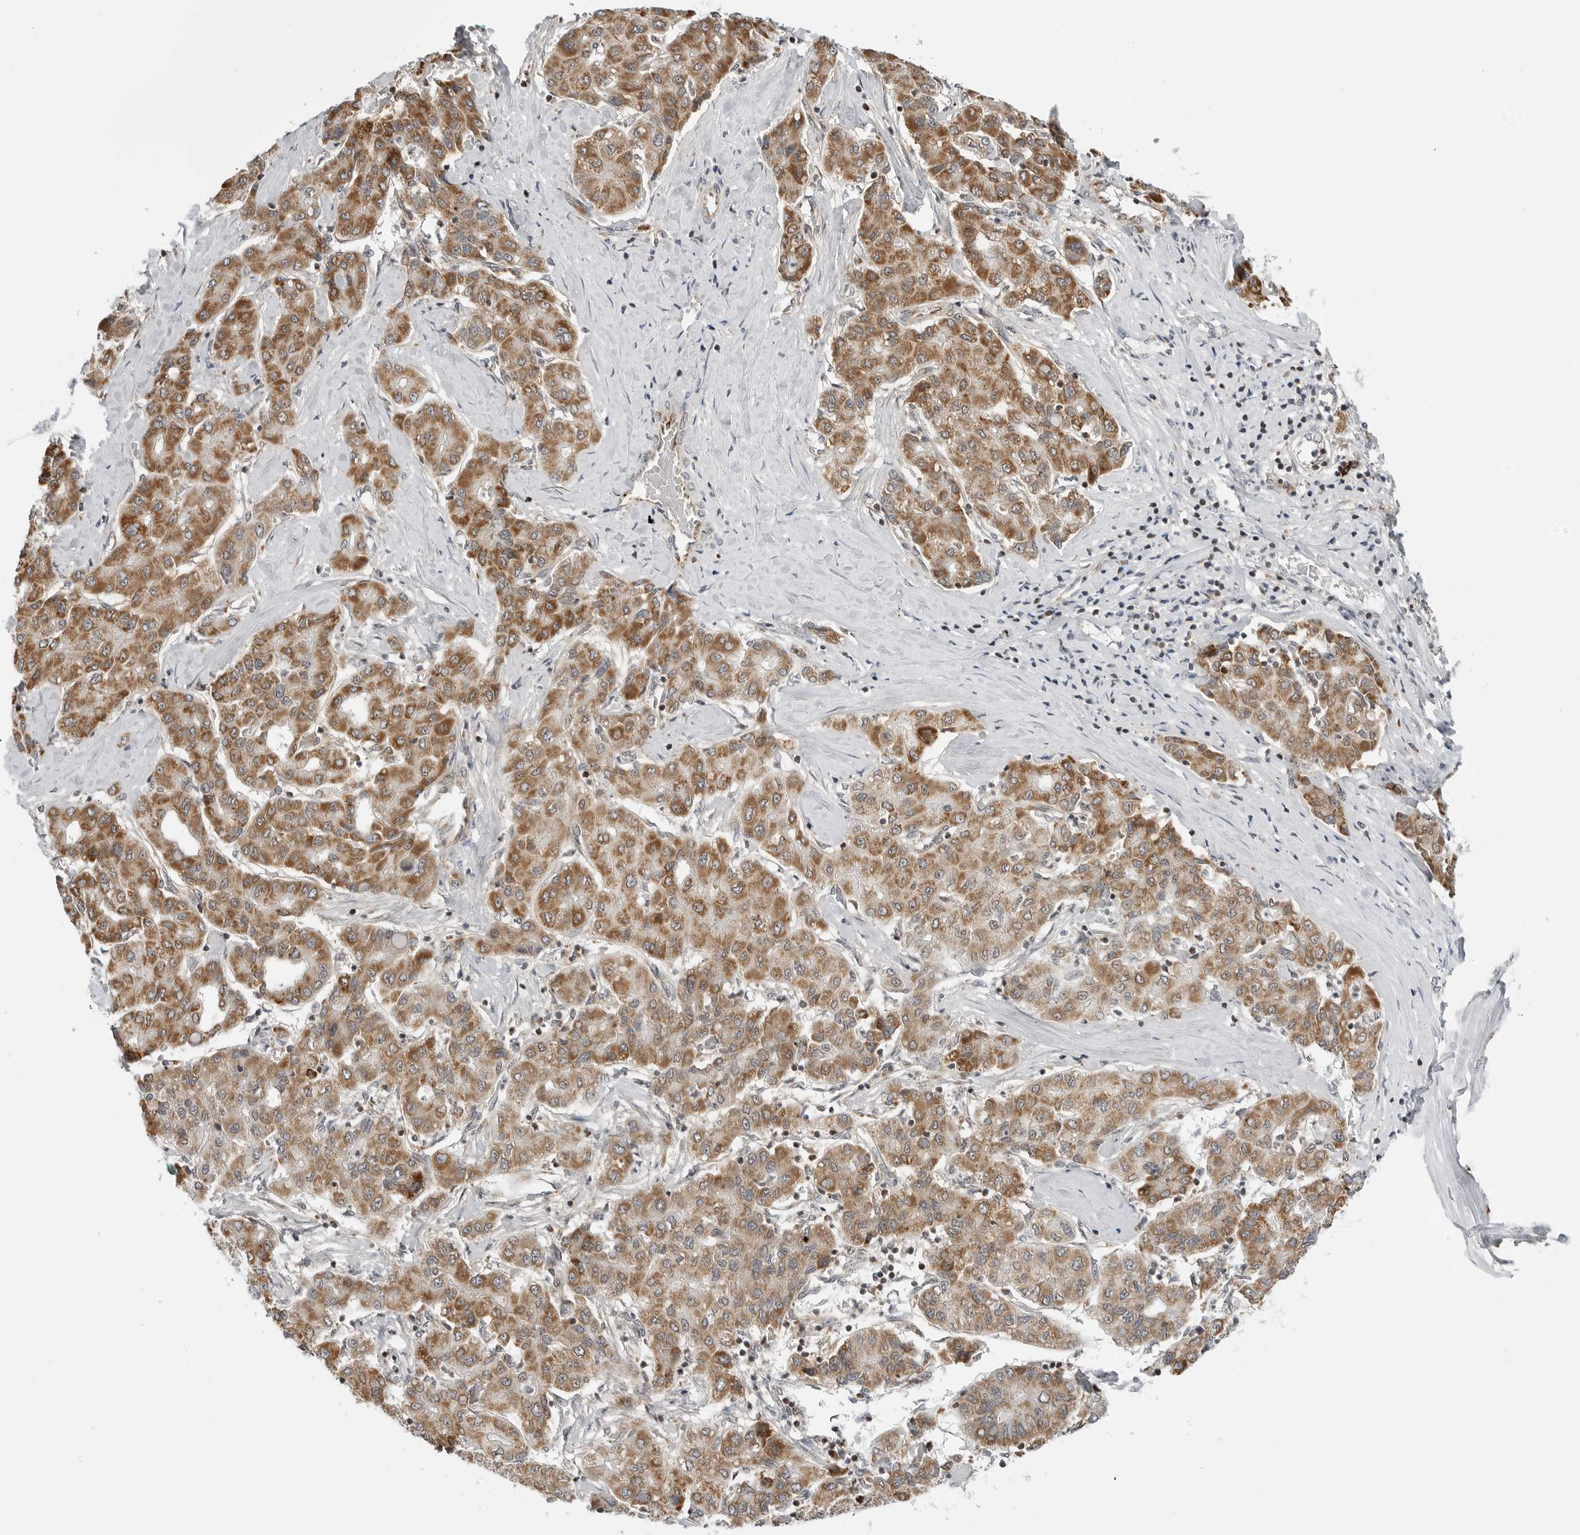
{"staining": {"intensity": "moderate", "quantity": ">75%", "location": "cytoplasmic/membranous"}, "tissue": "liver cancer", "cell_type": "Tumor cells", "image_type": "cancer", "snomed": [{"axis": "morphology", "description": "Carcinoma, Hepatocellular, NOS"}, {"axis": "topography", "description": "Liver"}], "caption": "Tumor cells reveal moderate cytoplasmic/membranous positivity in approximately >75% of cells in liver cancer (hepatocellular carcinoma).", "gene": "PEX2", "patient": {"sex": "male", "age": 65}}